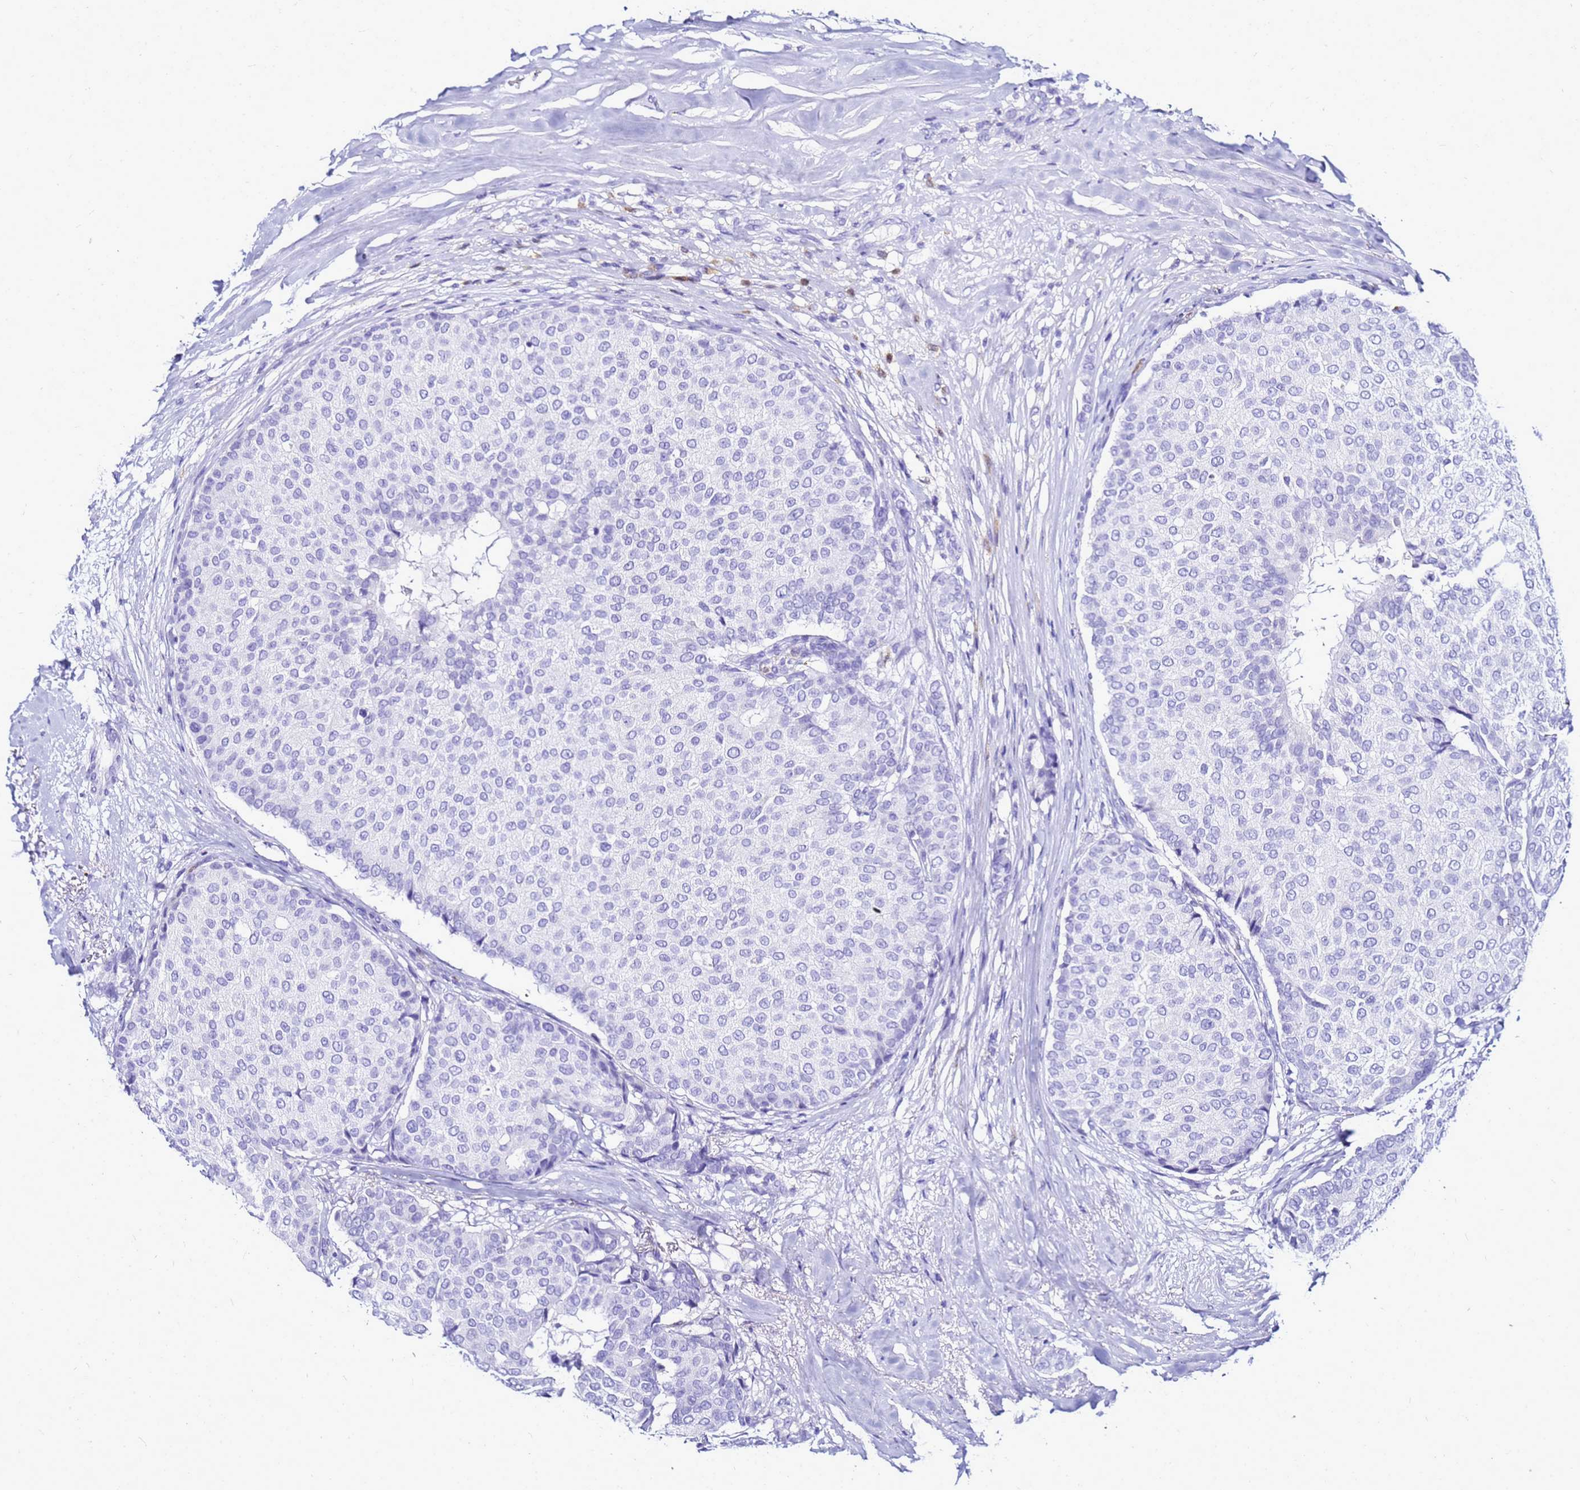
{"staining": {"intensity": "negative", "quantity": "none", "location": "none"}, "tissue": "breast cancer", "cell_type": "Tumor cells", "image_type": "cancer", "snomed": [{"axis": "morphology", "description": "Duct carcinoma"}, {"axis": "topography", "description": "Breast"}], "caption": "A histopathology image of breast cancer stained for a protein demonstrates no brown staining in tumor cells.", "gene": "CSTA", "patient": {"sex": "female", "age": 75}}